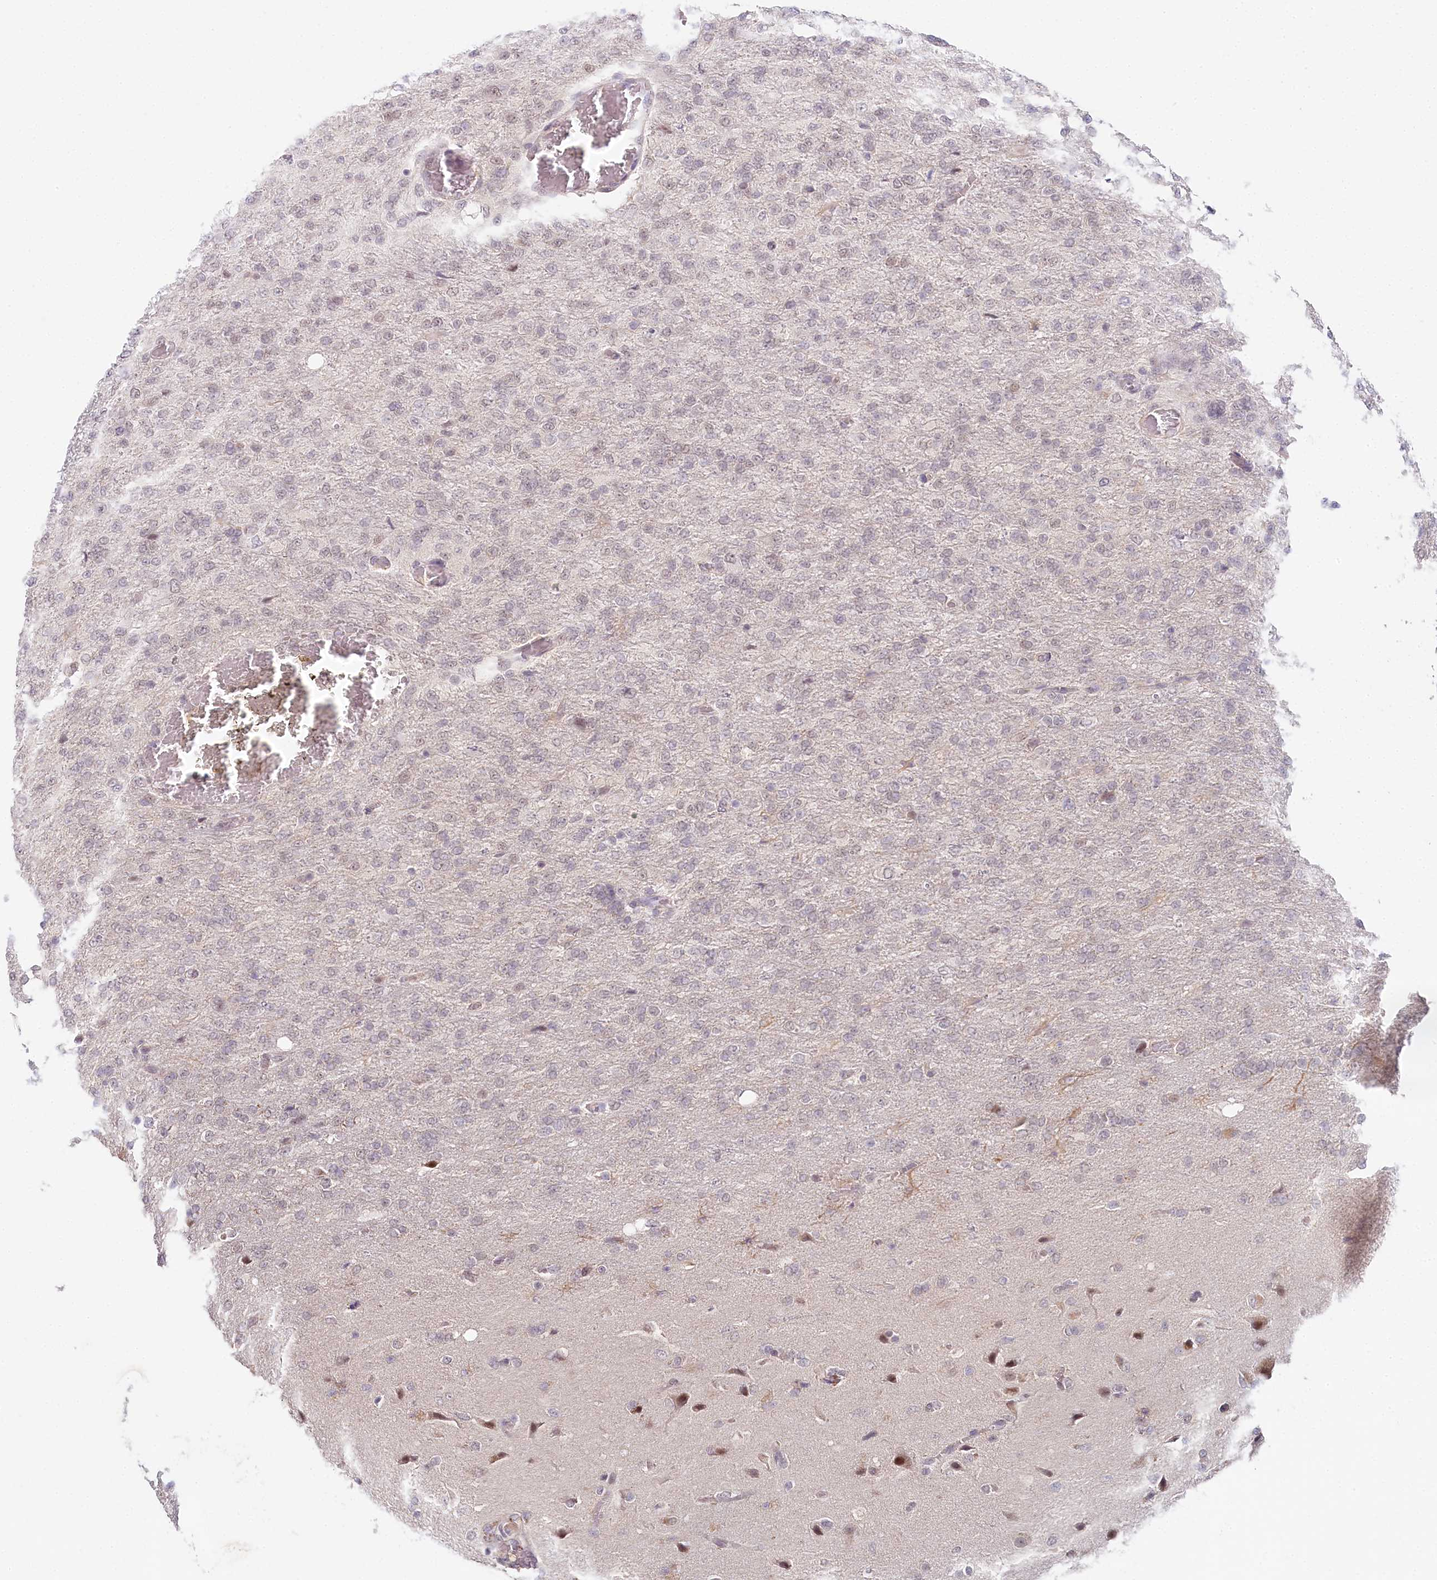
{"staining": {"intensity": "negative", "quantity": "none", "location": "none"}, "tissue": "glioma", "cell_type": "Tumor cells", "image_type": "cancer", "snomed": [{"axis": "morphology", "description": "Glioma, malignant, High grade"}, {"axis": "topography", "description": "Brain"}], "caption": "Immunohistochemical staining of human high-grade glioma (malignant) shows no significant positivity in tumor cells.", "gene": "AMTN", "patient": {"sex": "female", "age": 74}}